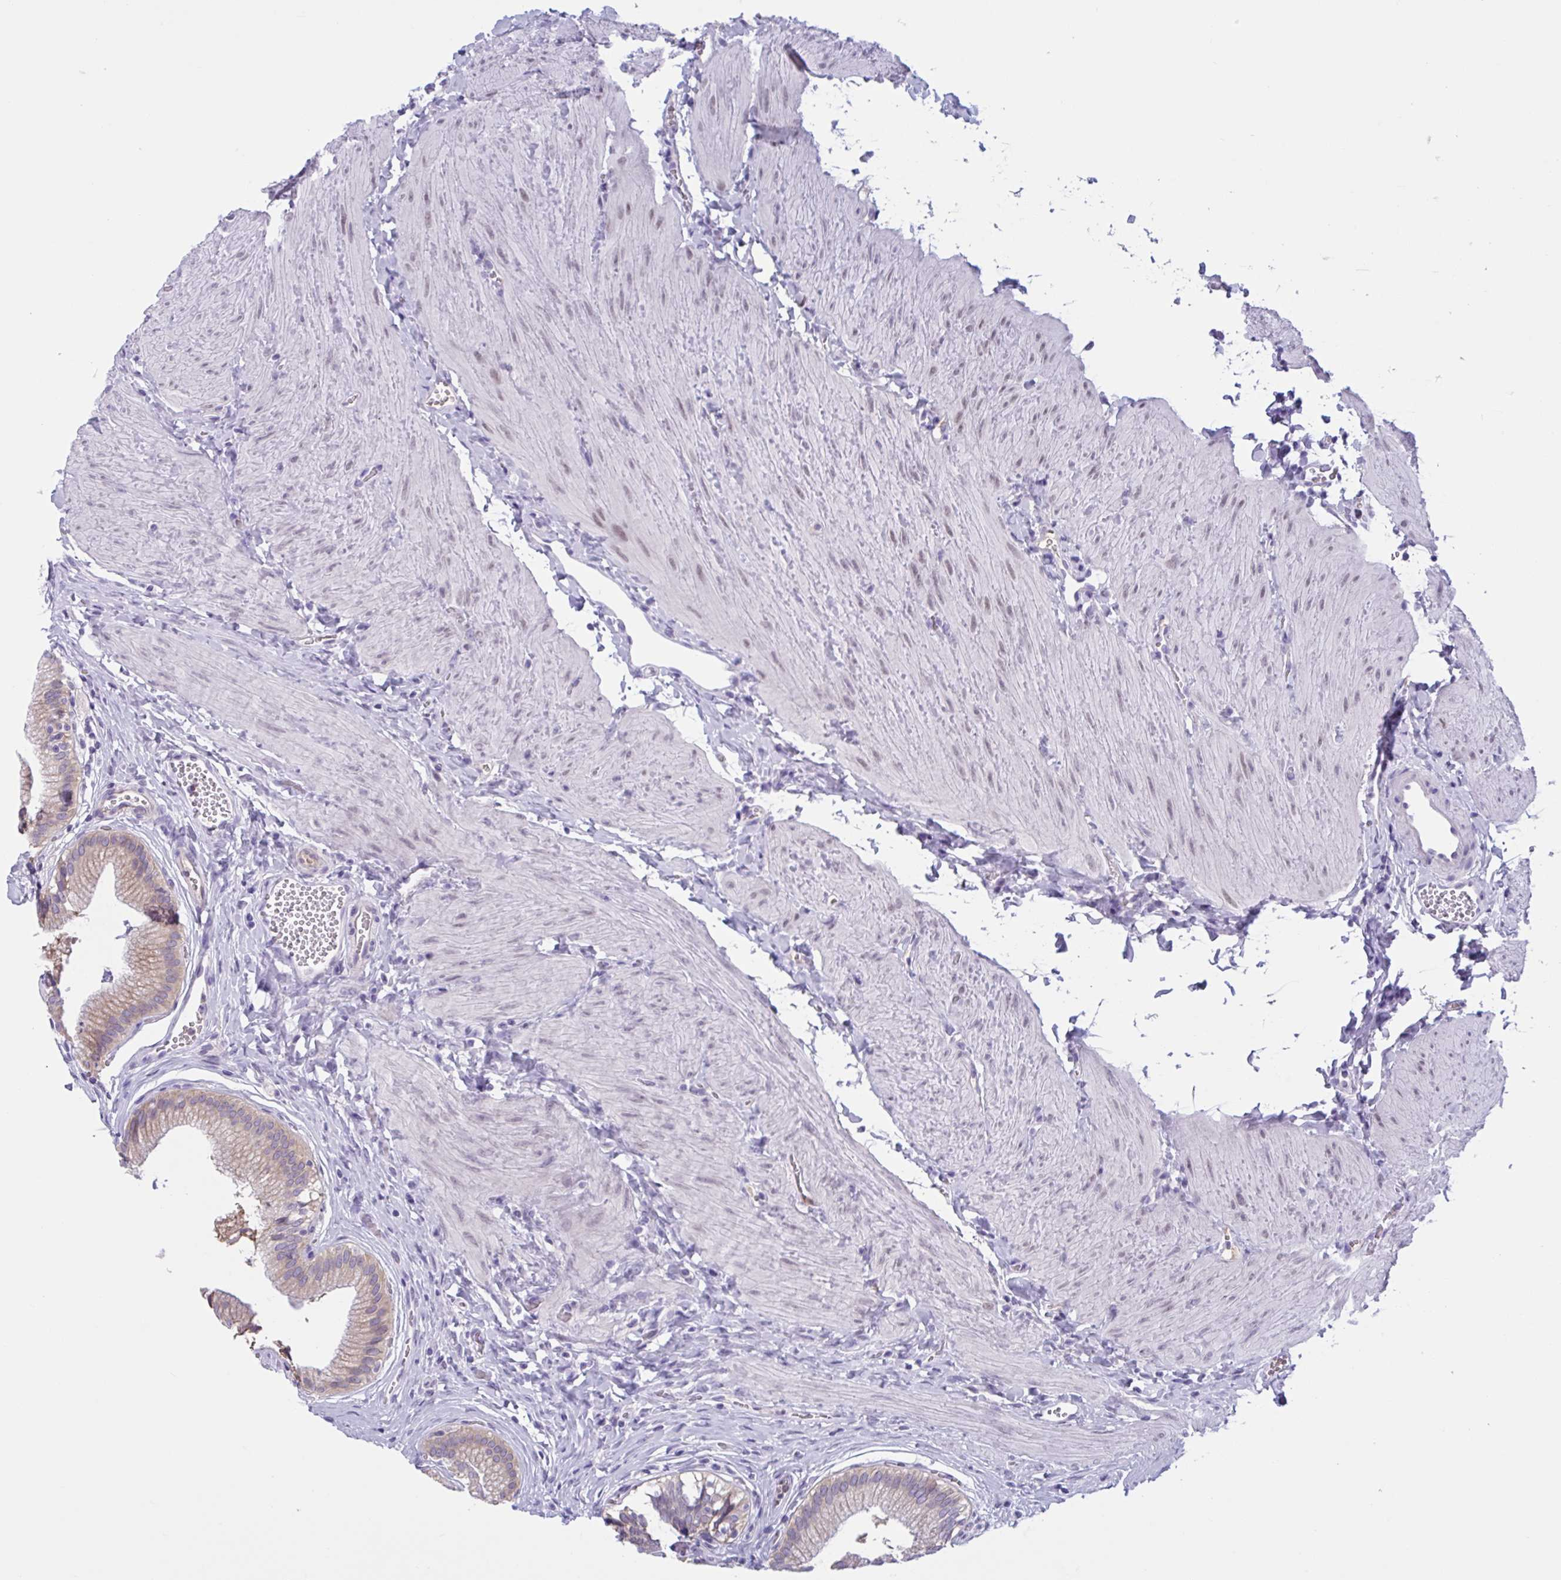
{"staining": {"intensity": "weak", "quantity": "<25%", "location": "cytoplasmic/membranous"}, "tissue": "gallbladder", "cell_type": "Glandular cells", "image_type": "normal", "snomed": [{"axis": "morphology", "description": "Normal tissue, NOS"}, {"axis": "topography", "description": "Gallbladder"}, {"axis": "topography", "description": "Peripheral nerve tissue"}], "caption": "IHC image of normal gallbladder: human gallbladder stained with DAB demonstrates no significant protein positivity in glandular cells. (DAB (3,3'-diaminobenzidine) IHC with hematoxylin counter stain).", "gene": "WNT9B", "patient": {"sex": "male", "age": 17}}